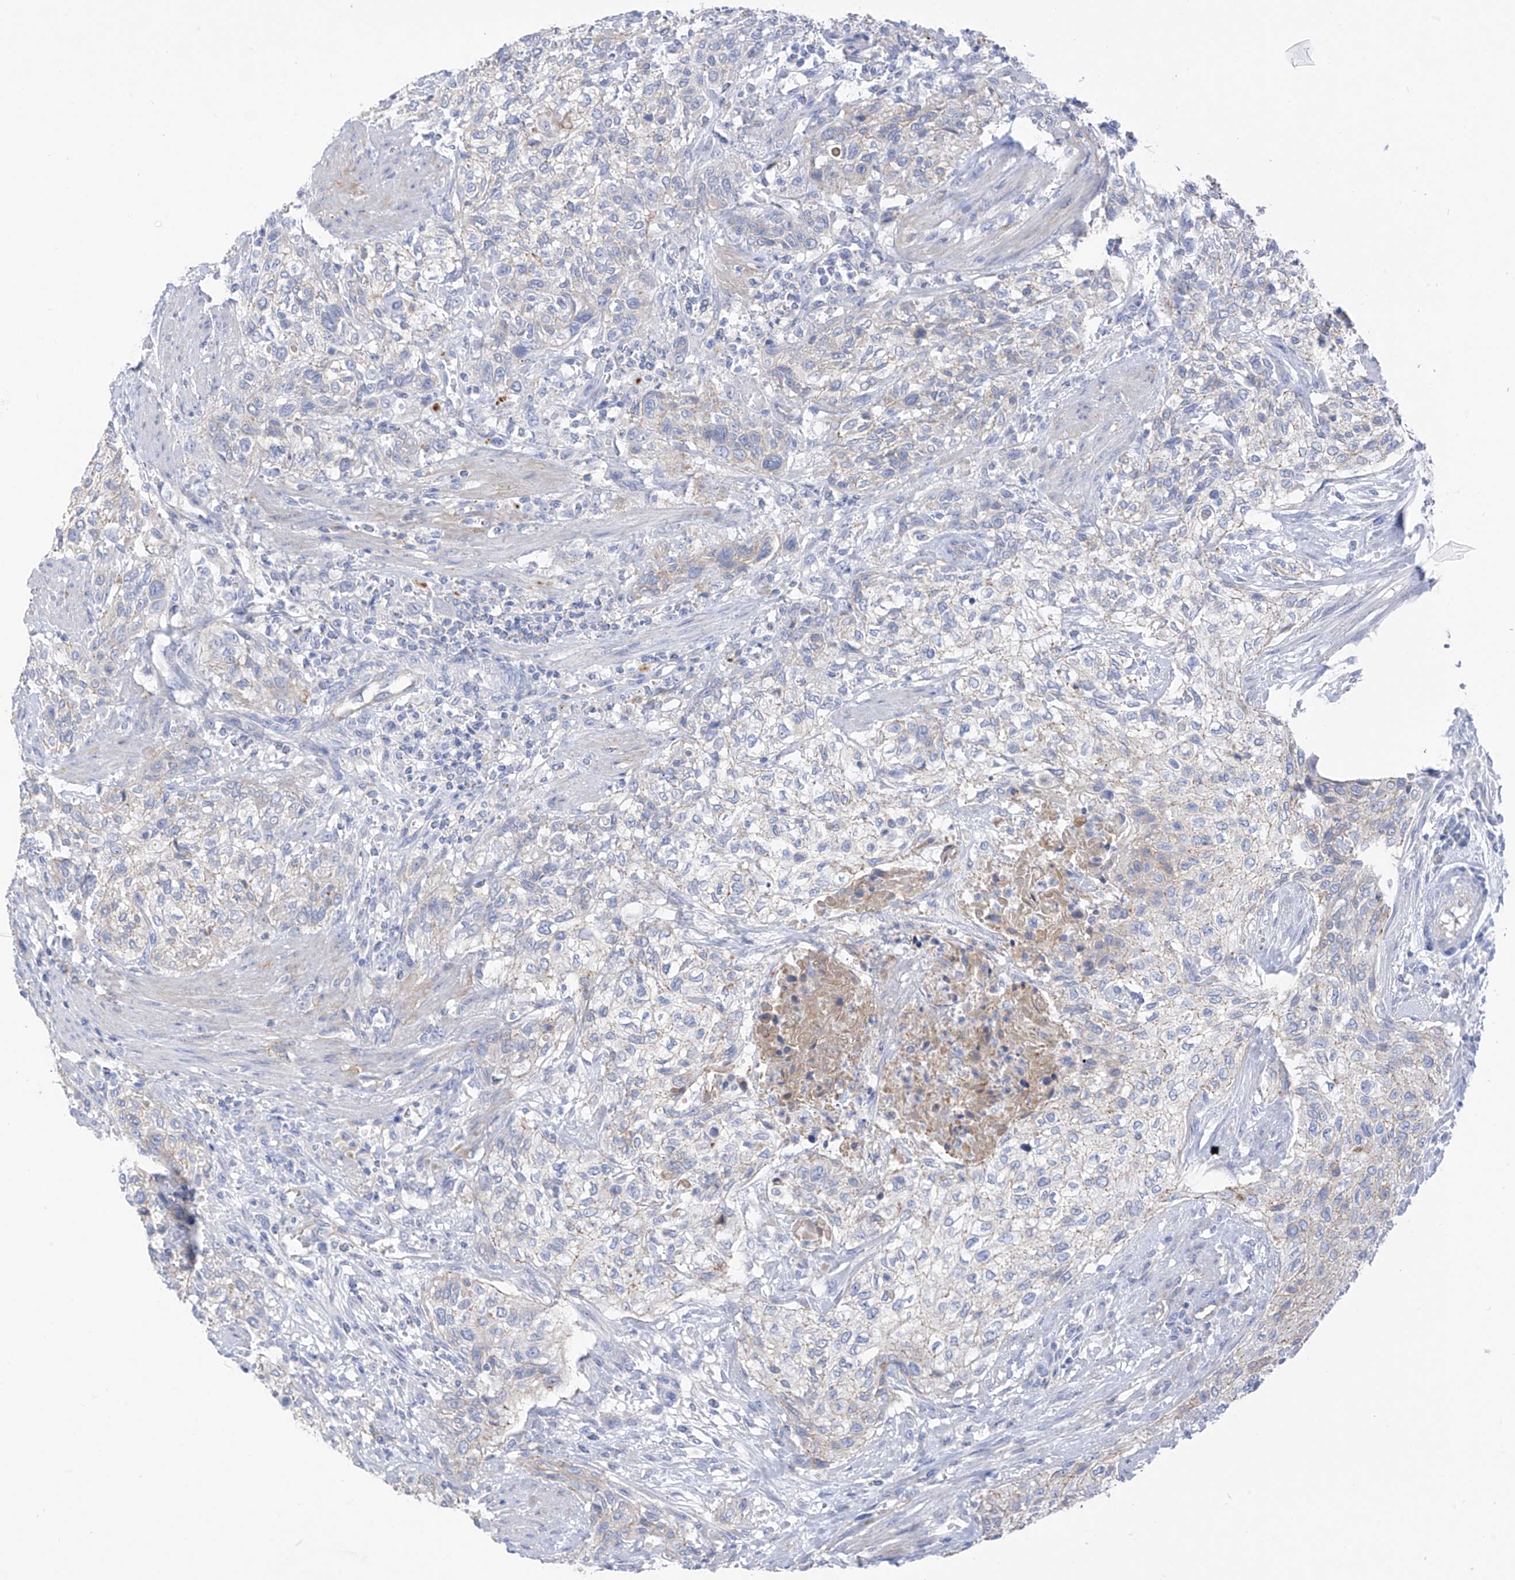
{"staining": {"intensity": "negative", "quantity": "none", "location": "none"}, "tissue": "urothelial cancer", "cell_type": "Tumor cells", "image_type": "cancer", "snomed": [{"axis": "morphology", "description": "Urothelial carcinoma, High grade"}, {"axis": "topography", "description": "Urinary bladder"}], "caption": "DAB immunohistochemical staining of high-grade urothelial carcinoma reveals no significant expression in tumor cells. (Immunohistochemistry (ihc), brightfield microscopy, high magnification).", "gene": "ITGA9", "patient": {"sex": "male", "age": 35}}